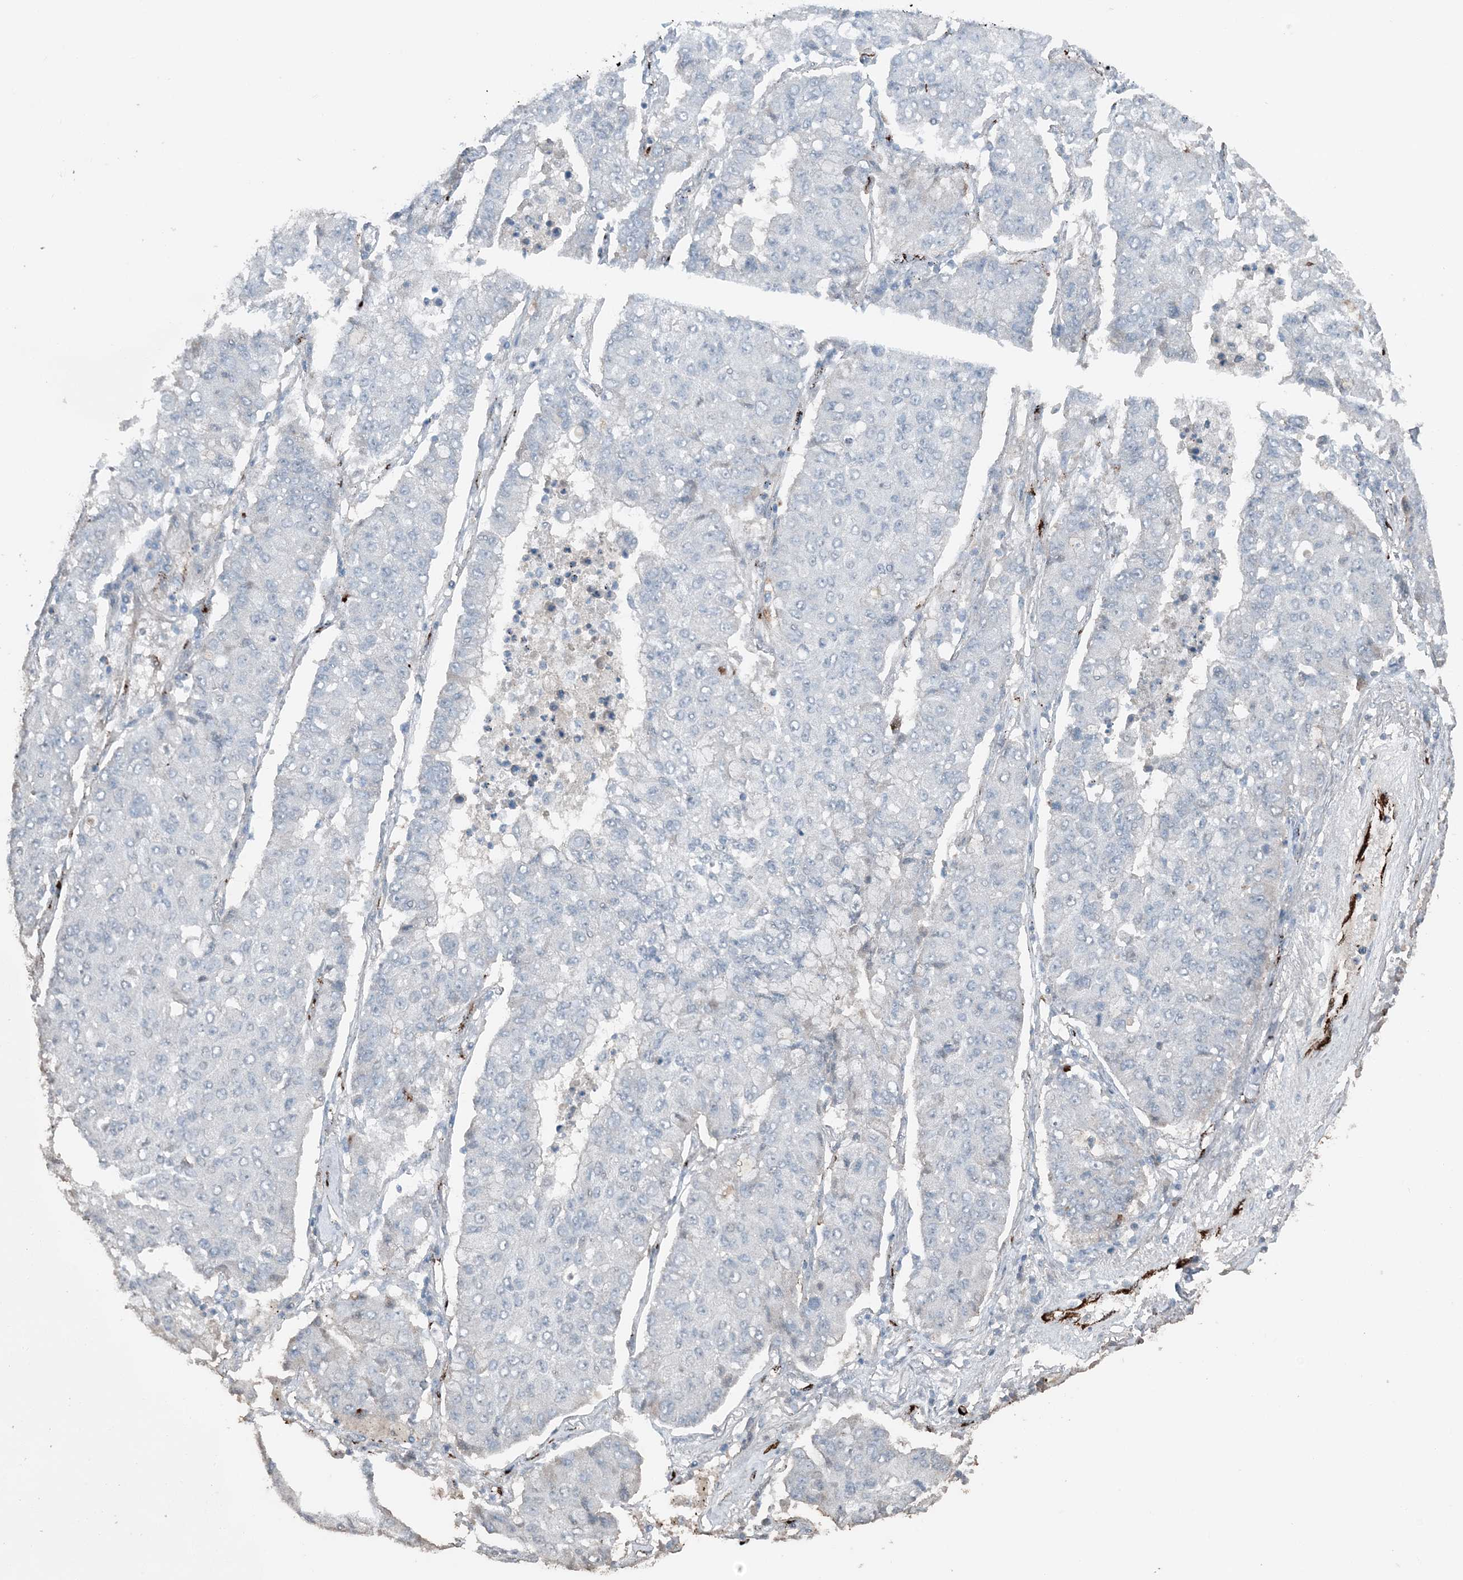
{"staining": {"intensity": "negative", "quantity": "none", "location": "none"}, "tissue": "lung cancer", "cell_type": "Tumor cells", "image_type": "cancer", "snomed": [{"axis": "morphology", "description": "Squamous cell carcinoma, NOS"}, {"axis": "topography", "description": "Lung"}], "caption": "The histopathology image reveals no staining of tumor cells in lung squamous cell carcinoma. (DAB immunohistochemistry with hematoxylin counter stain).", "gene": "ELOVL7", "patient": {"sex": "male", "age": 74}}